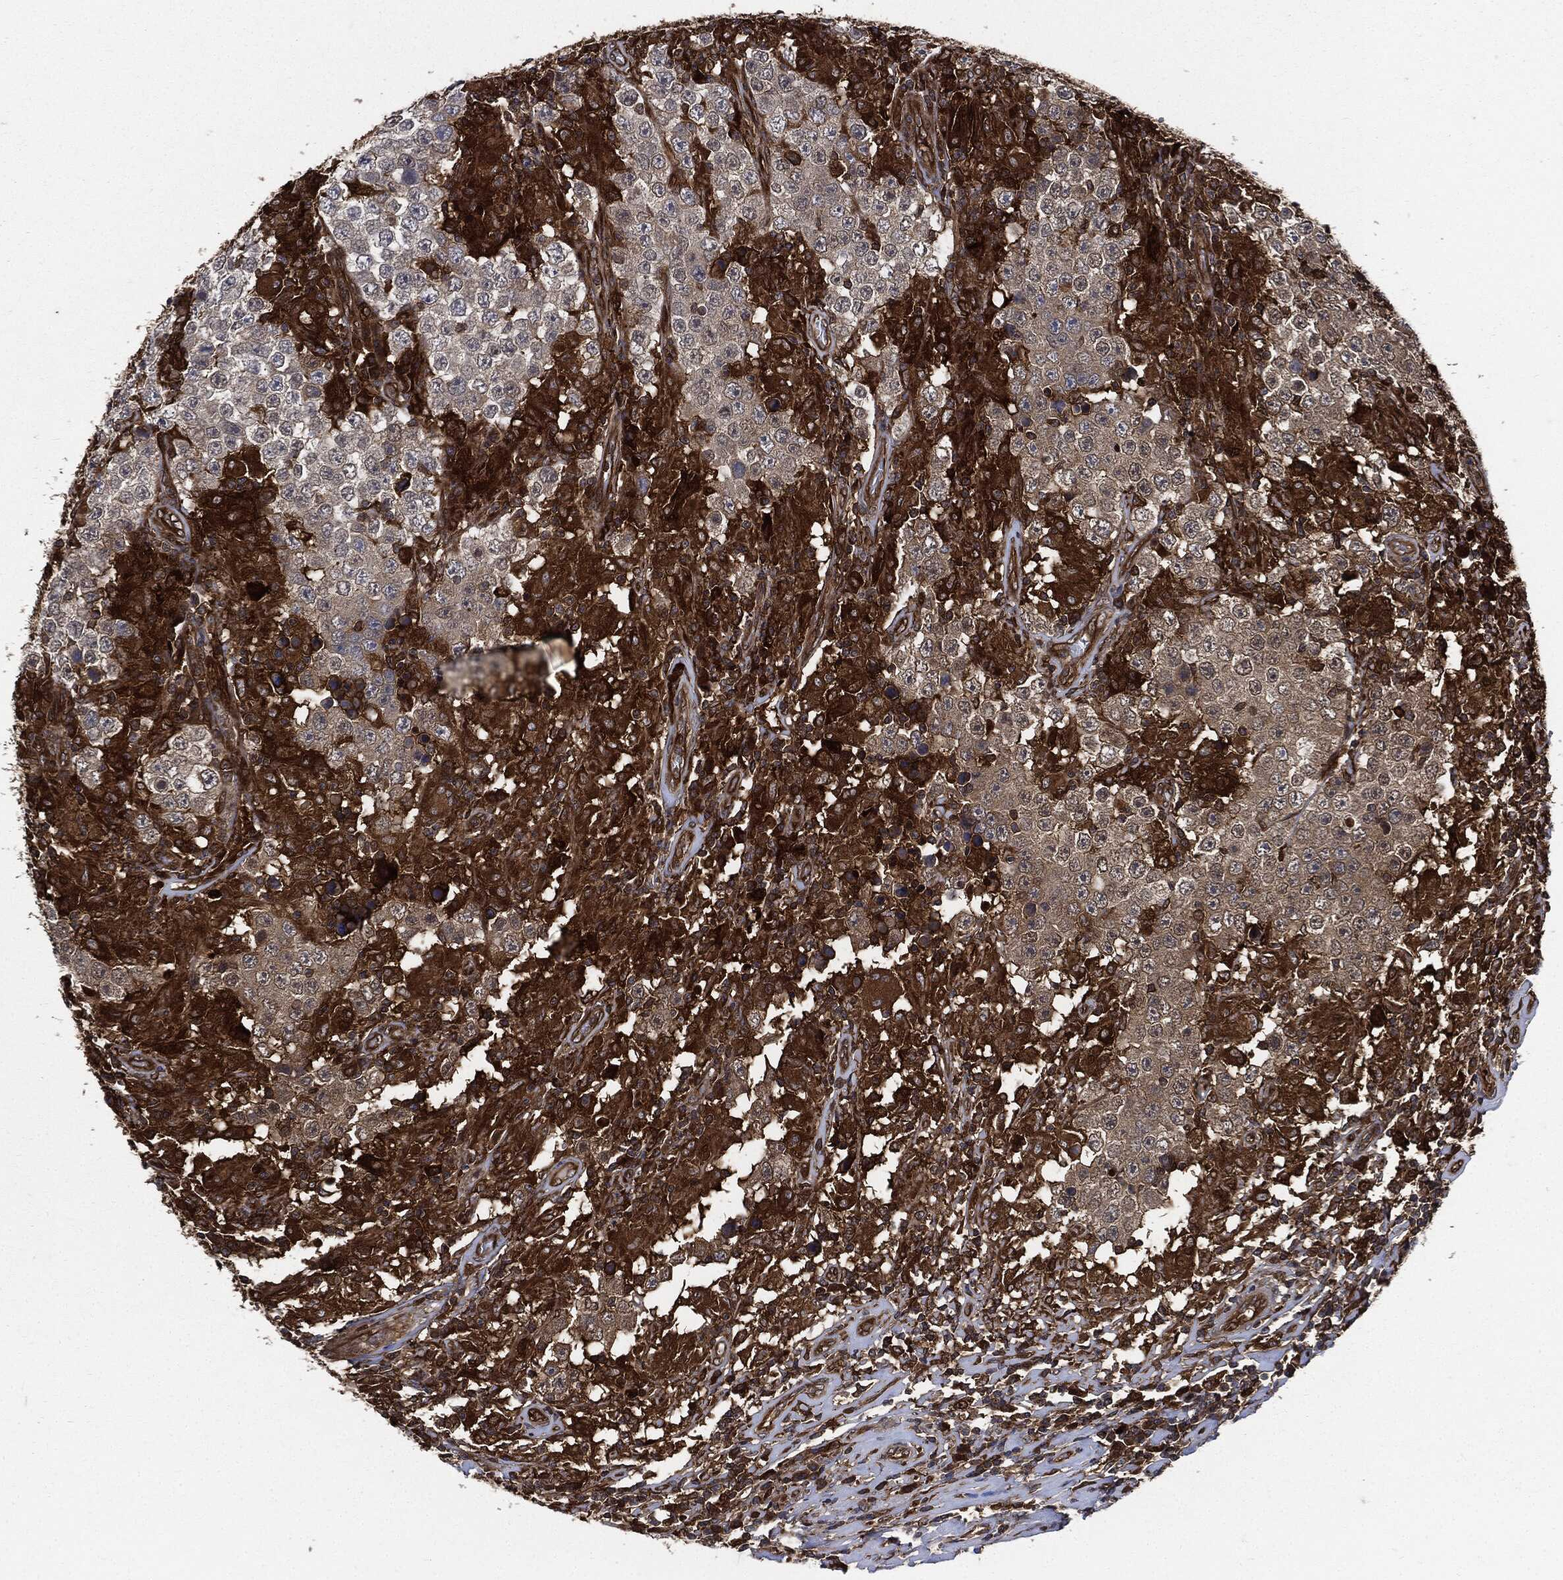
{"staining": {"intensity": "negative", "quantity": "none", "location": "none"}, "tissue": "testis cancer", "cell_type": "Tumor cells", "image_type": "cancer", "snomed": [{"axis": "morphology", "description": "Seminoma, NOS"}, {"axis": "morphology", "description": "Carcinoma, Embryonal, NOS"}, {"axis": "topography", "description": "Testis"}], "caption": "DAB immunohistochemical staining of testis cancer shows no significant positivity in tumor cells.", "gene": "XPNPEP1", "patient": {"sex": "male", "age": 41}}